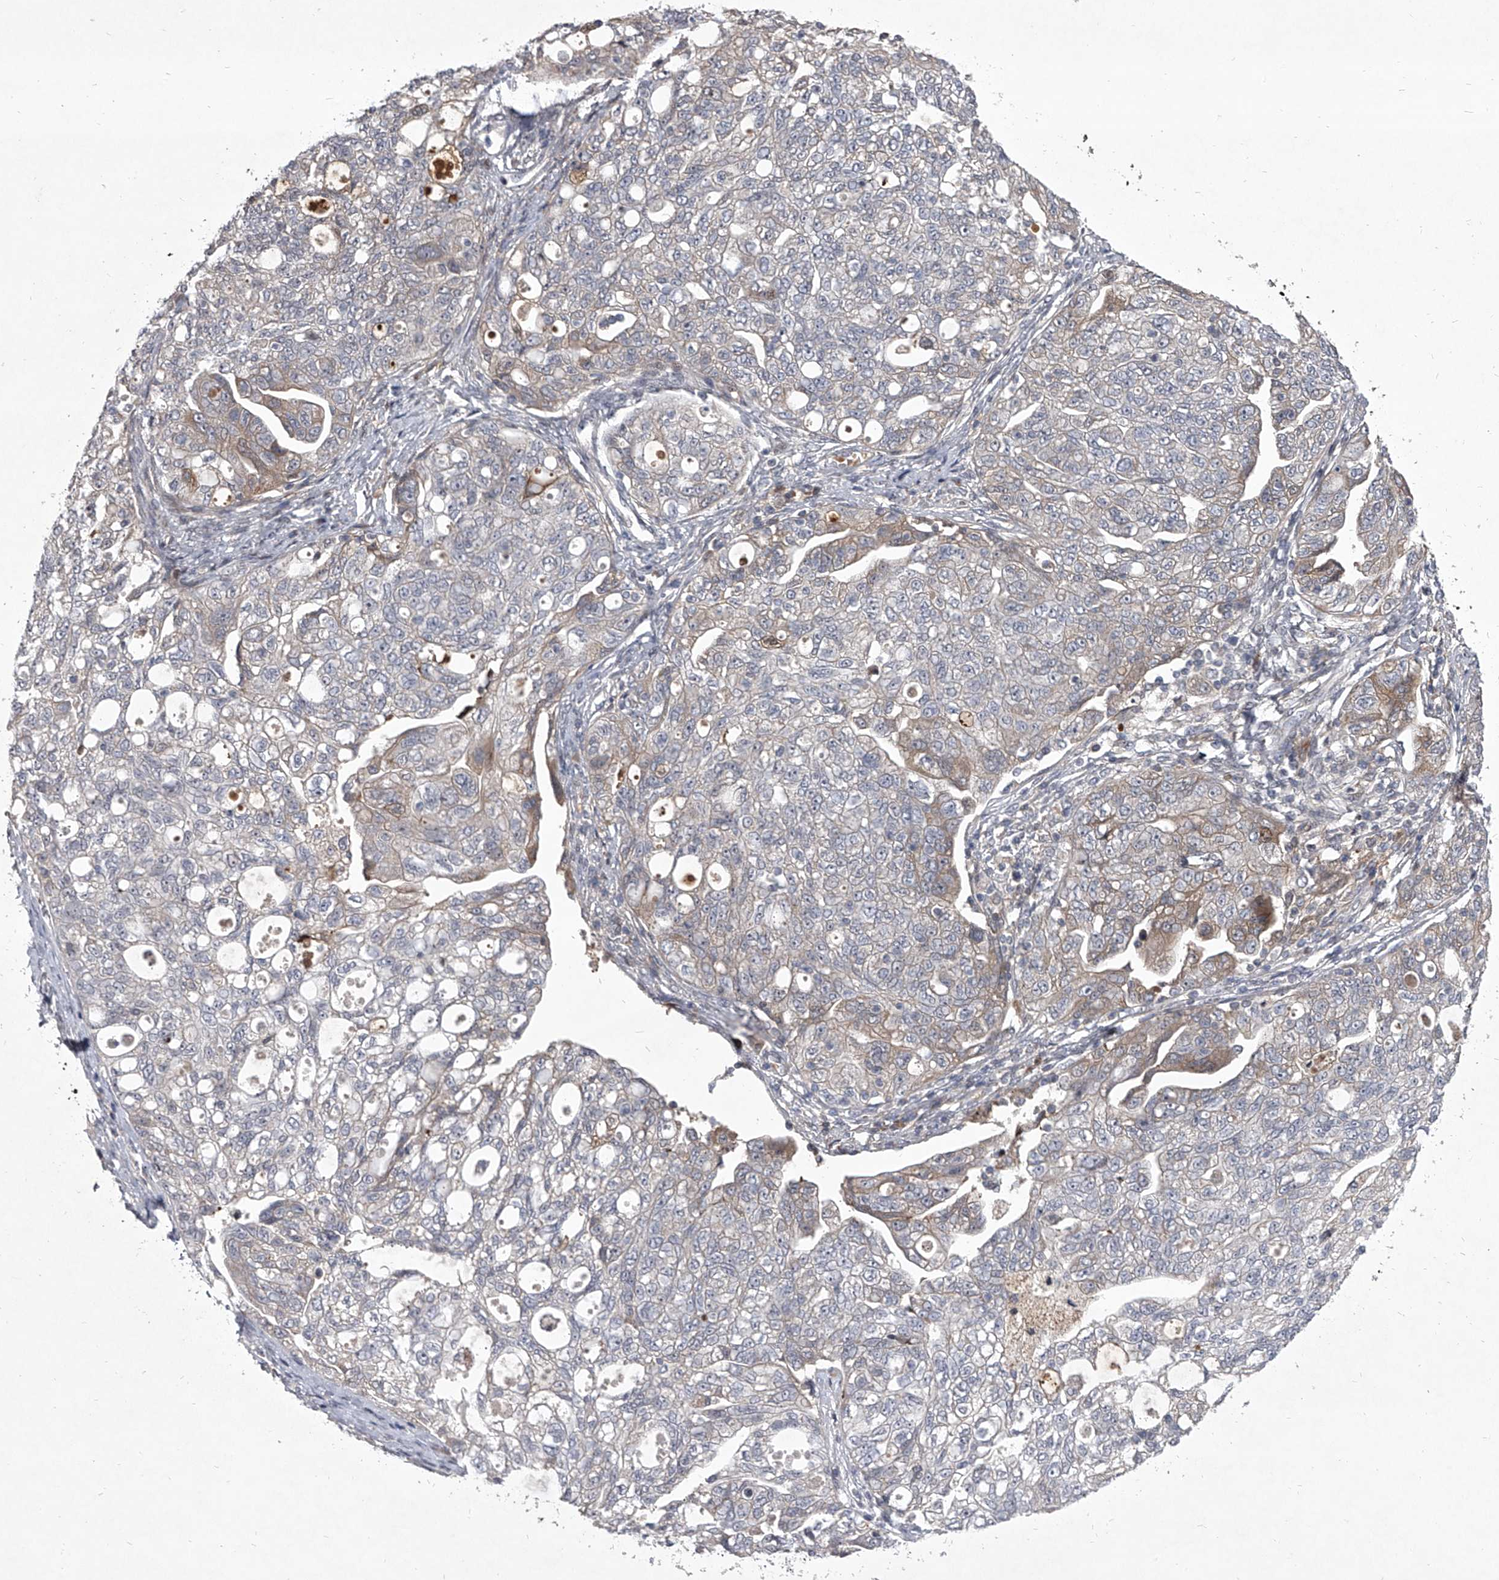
{"staining": {"intensity": "weak", "quantity": "<25%", "location": "cytoplasmic/membranous"}, "tissue": "ovarian cancer", "cell_type": "Tumor cells", "image_type": "cancer", "snomed": [{"axis": "morphology", "description": "Carcinoma, NOS"}, {"axis": "morphology", "description": "Cystadenocarcinoma, serous, NOS"}, {"axis": "topography", "description": "Ovary"}], "caption": "Ovarian cancer stained for a protein using IHC reveals no staining tumor cells.", "gene": "HEATR6", "patient": {"sex": "female", "age": 69}}